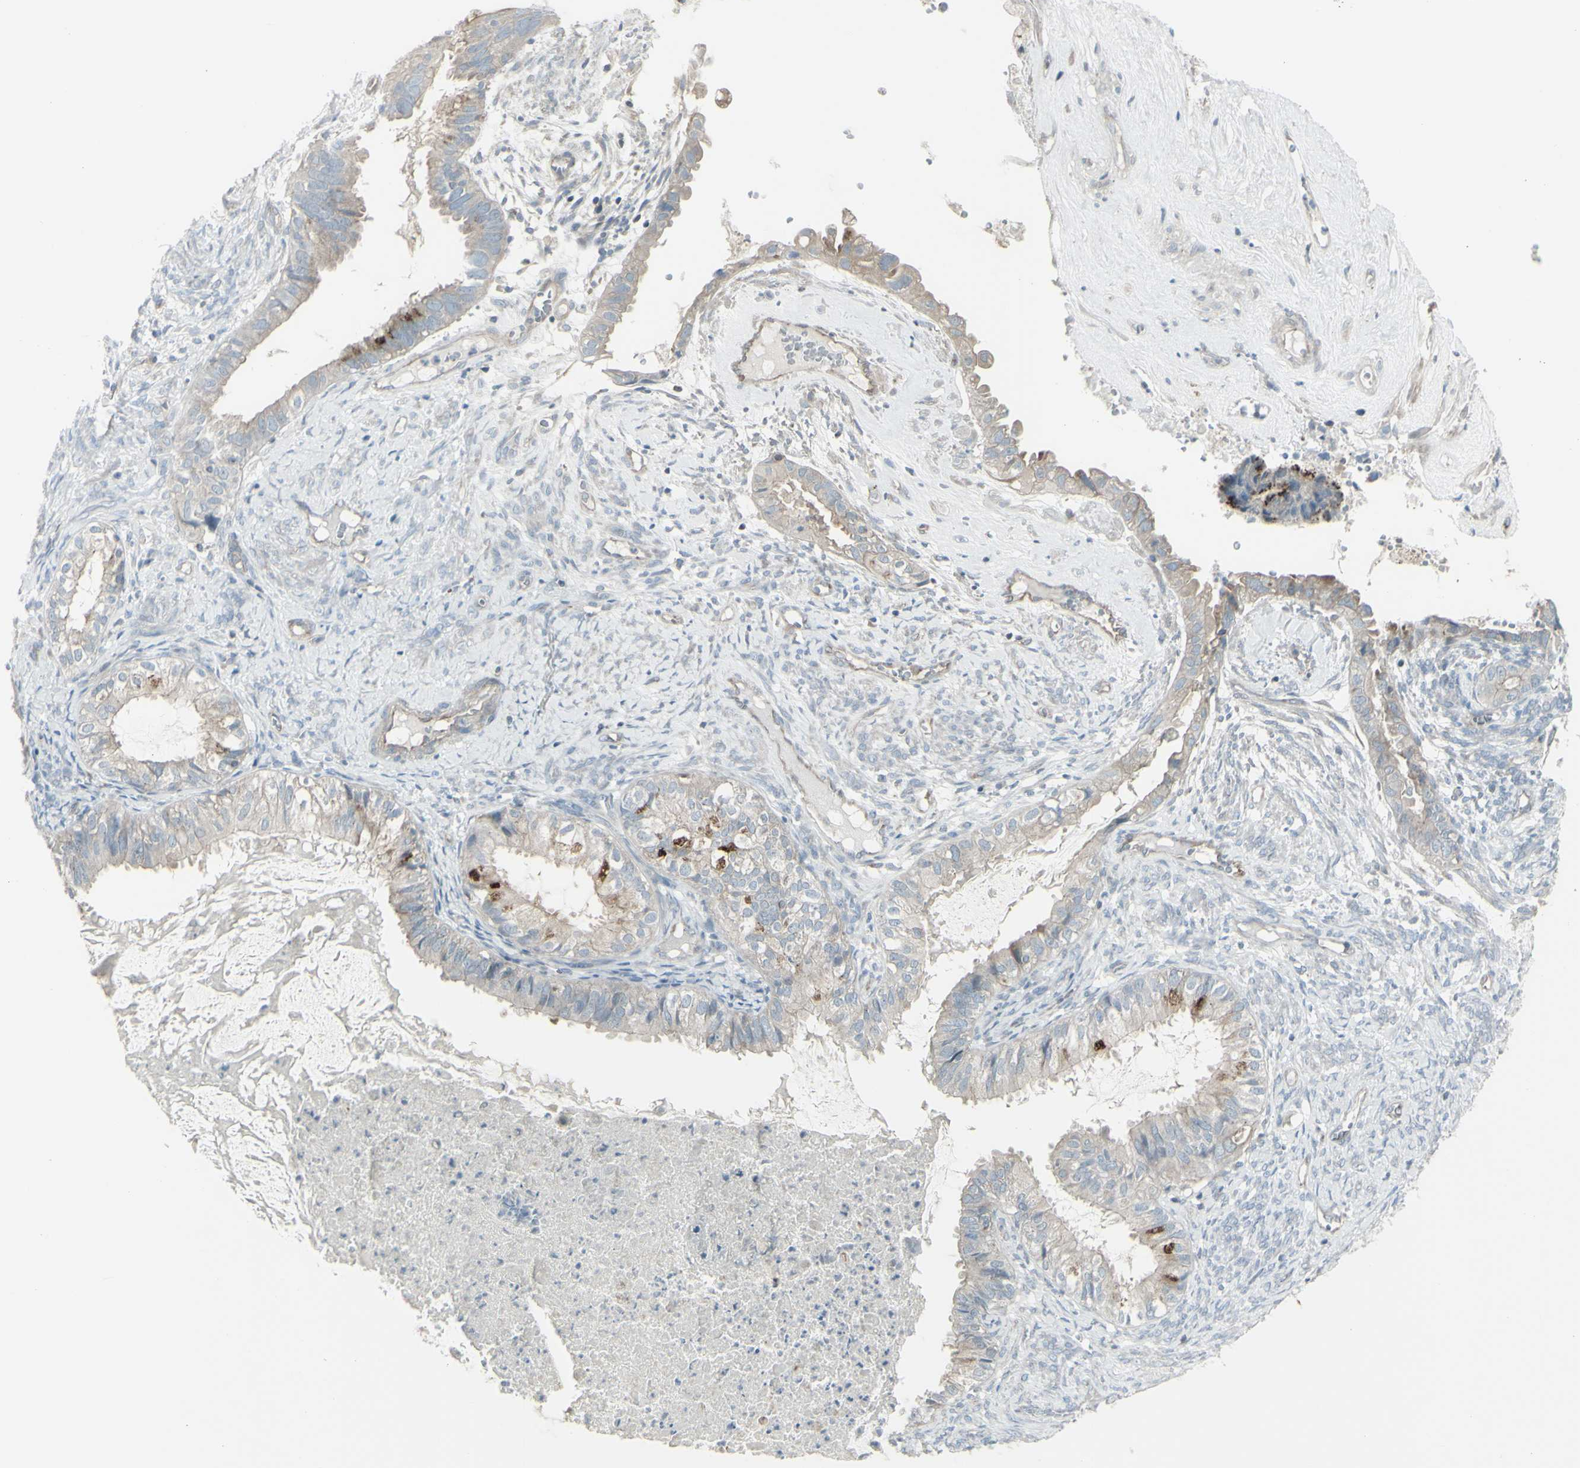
{"staining": {"intensity": "negative", "quantity": "none", "location": "none"}, "tissue": "cervical cancer", "cell_type": "Tumor cells", "image_type": "cancer", "snomed": [{"axis": "morphology", "description": "Normal tissue, NOS"}, {"axis": "morphology", "description": "Adenocarcinoma, NOS"}, {"axis": "topography", "description": "Cervix"}, {"axis": "topography", "description": "Endometrium"}], "caption": "This is a micrograph of immunohistochemistry staining of adenocarcinoma (cervical), which shows no positivity in tumor cells.", "gene": "GALNT6", "patient": {"sex": "female", "age": 86}}